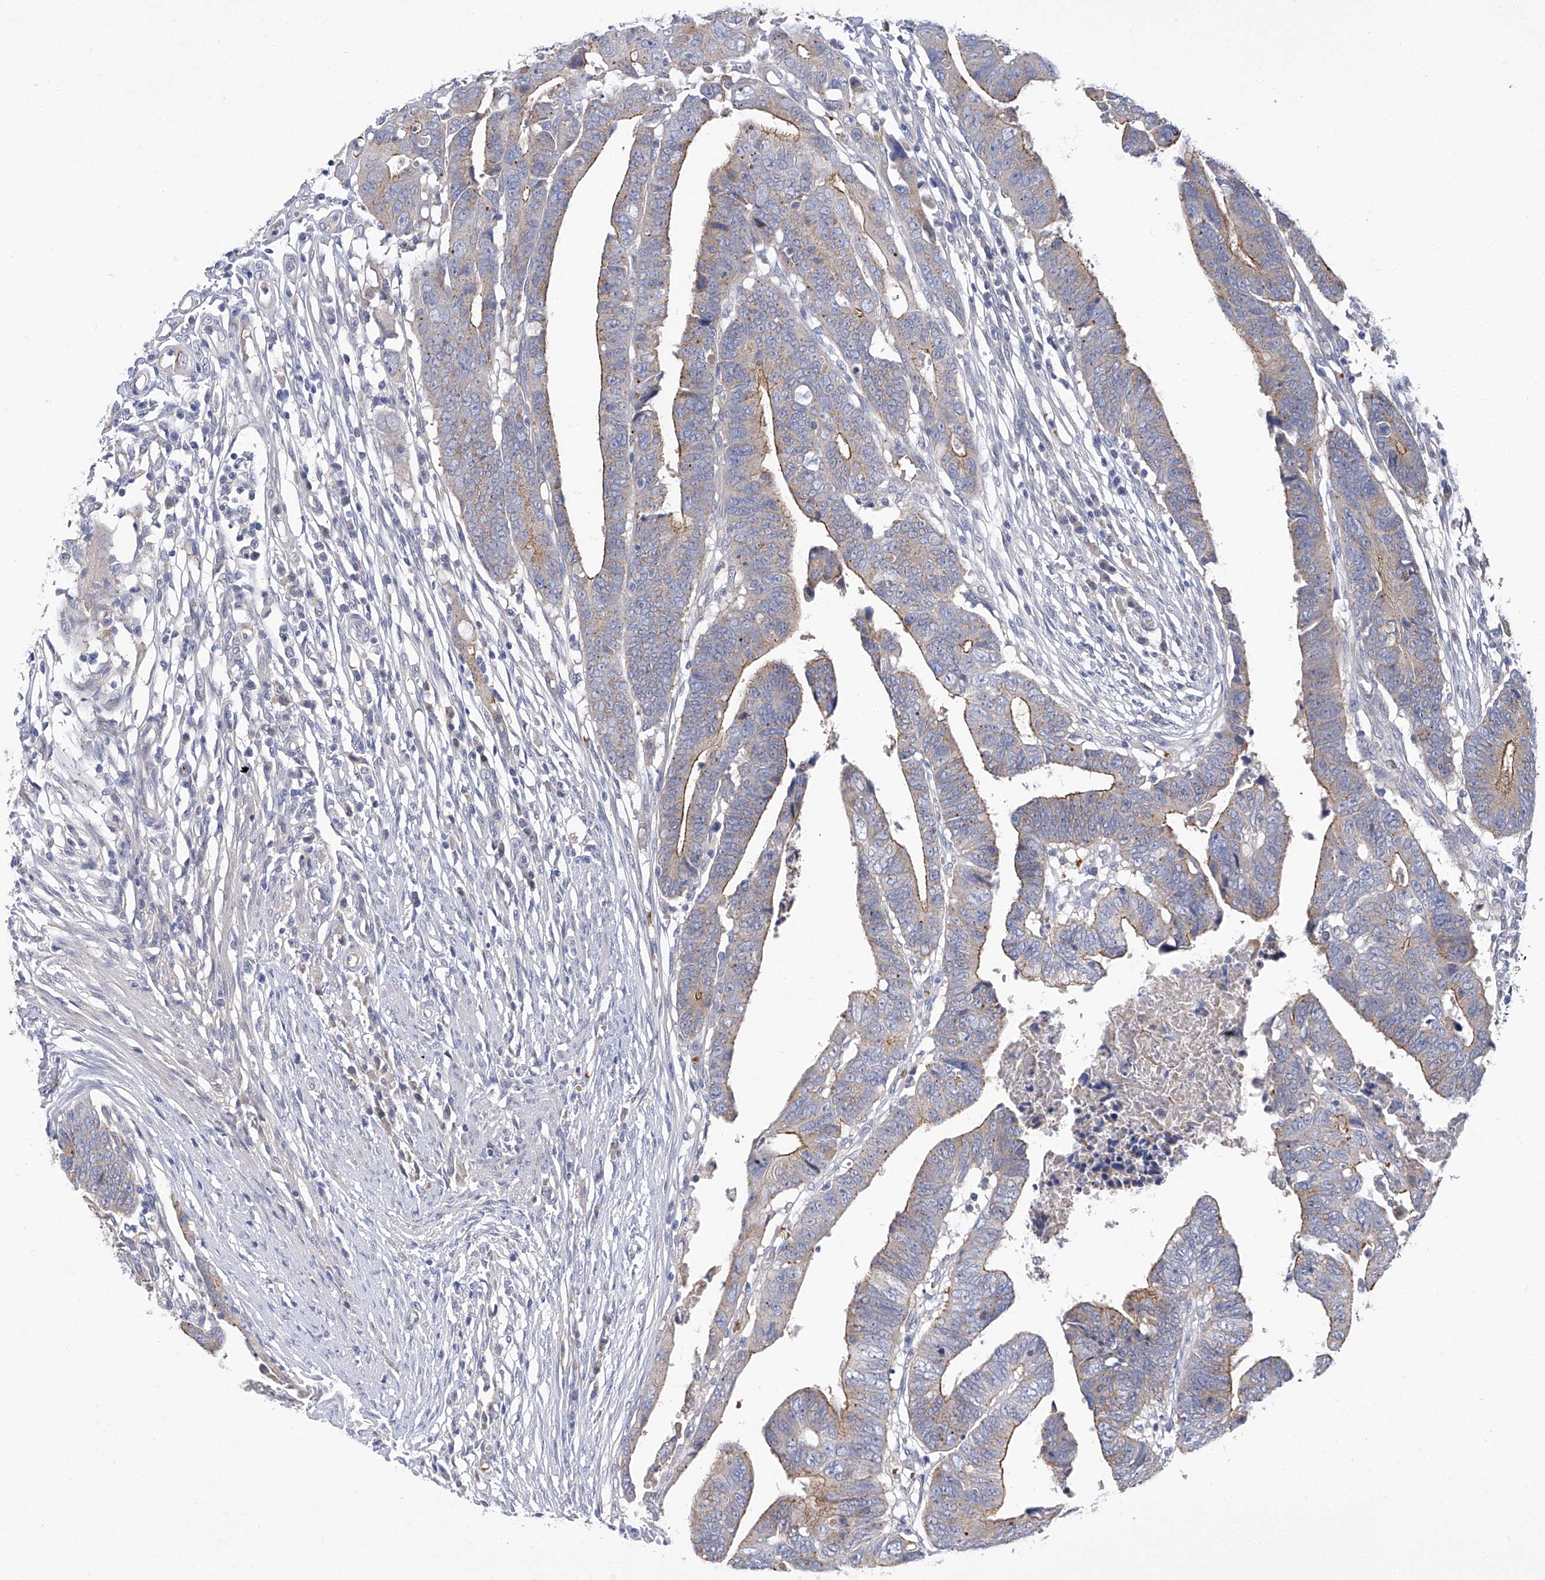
{"staining": {"intensity": "moderate", "quantity": "25%-75%", "location": "cytoplasmic/membranous"}, "tissue": "colorectal cancer", "cell_type": "Tumor cells", "image_type": "cancer", "snomed": [{"axis": "morphology", "description": "Adenocarcinoma, NOS"}, {"axis": "topography", "description": "Rectum"}], "caption": "Immunohistochemical staining of human colorectal adenocarcinoma exhibits medium levels of moderate cytoplasmic/membranous positivity in approximately 25%-75% of tumor cells. The protein is stained brown, and the nuclei are stained in blue (DAB IHC with brightfield microscopy, high magnification).", "gene": "PARD3", "patient": {"sex": "female", "age": 65}}